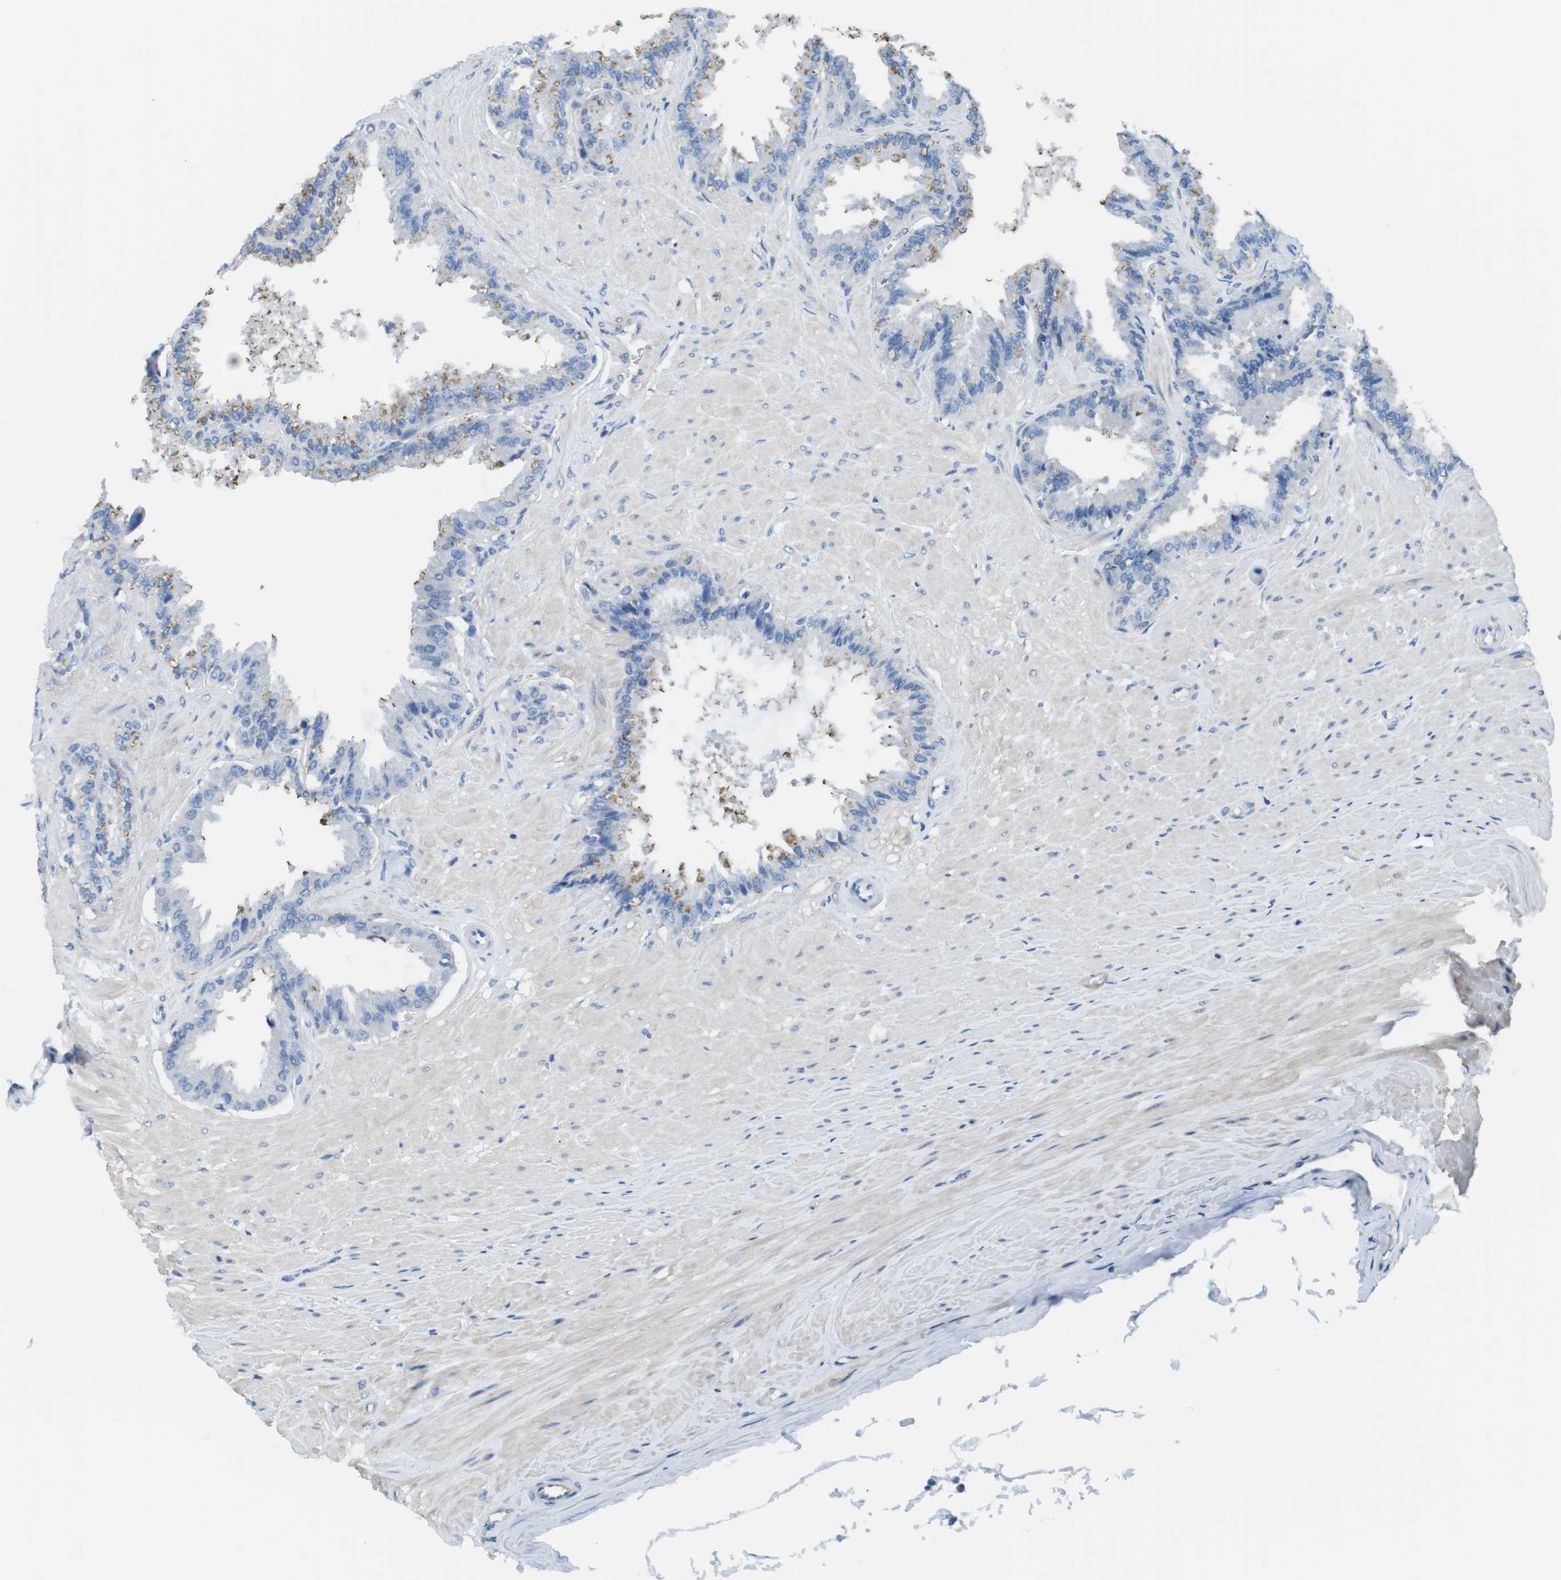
{"staining": {"intensity": "weak", "quantity": "25%-75%", "location": "cytoplasmic/membranous"}, "tissue": "seminal vesicle", "cell_type": "Glandular cells", "image_type": "normal", "snomed": [{"axis": "morphology", "description": "Normal tissue, NOS"}, {"axis": "topography", "description": "Seminal veicle"}], "caption": "Immunohistochemistry histopathology image of benign seminal vesicle stained for a protein (brown), which displays low levels of weak cytoplasmic/membranous positivity in about 25%-75% of glandular cells.", "gene": "CDH8", "patient": {"sex": "male", "age": 46}}